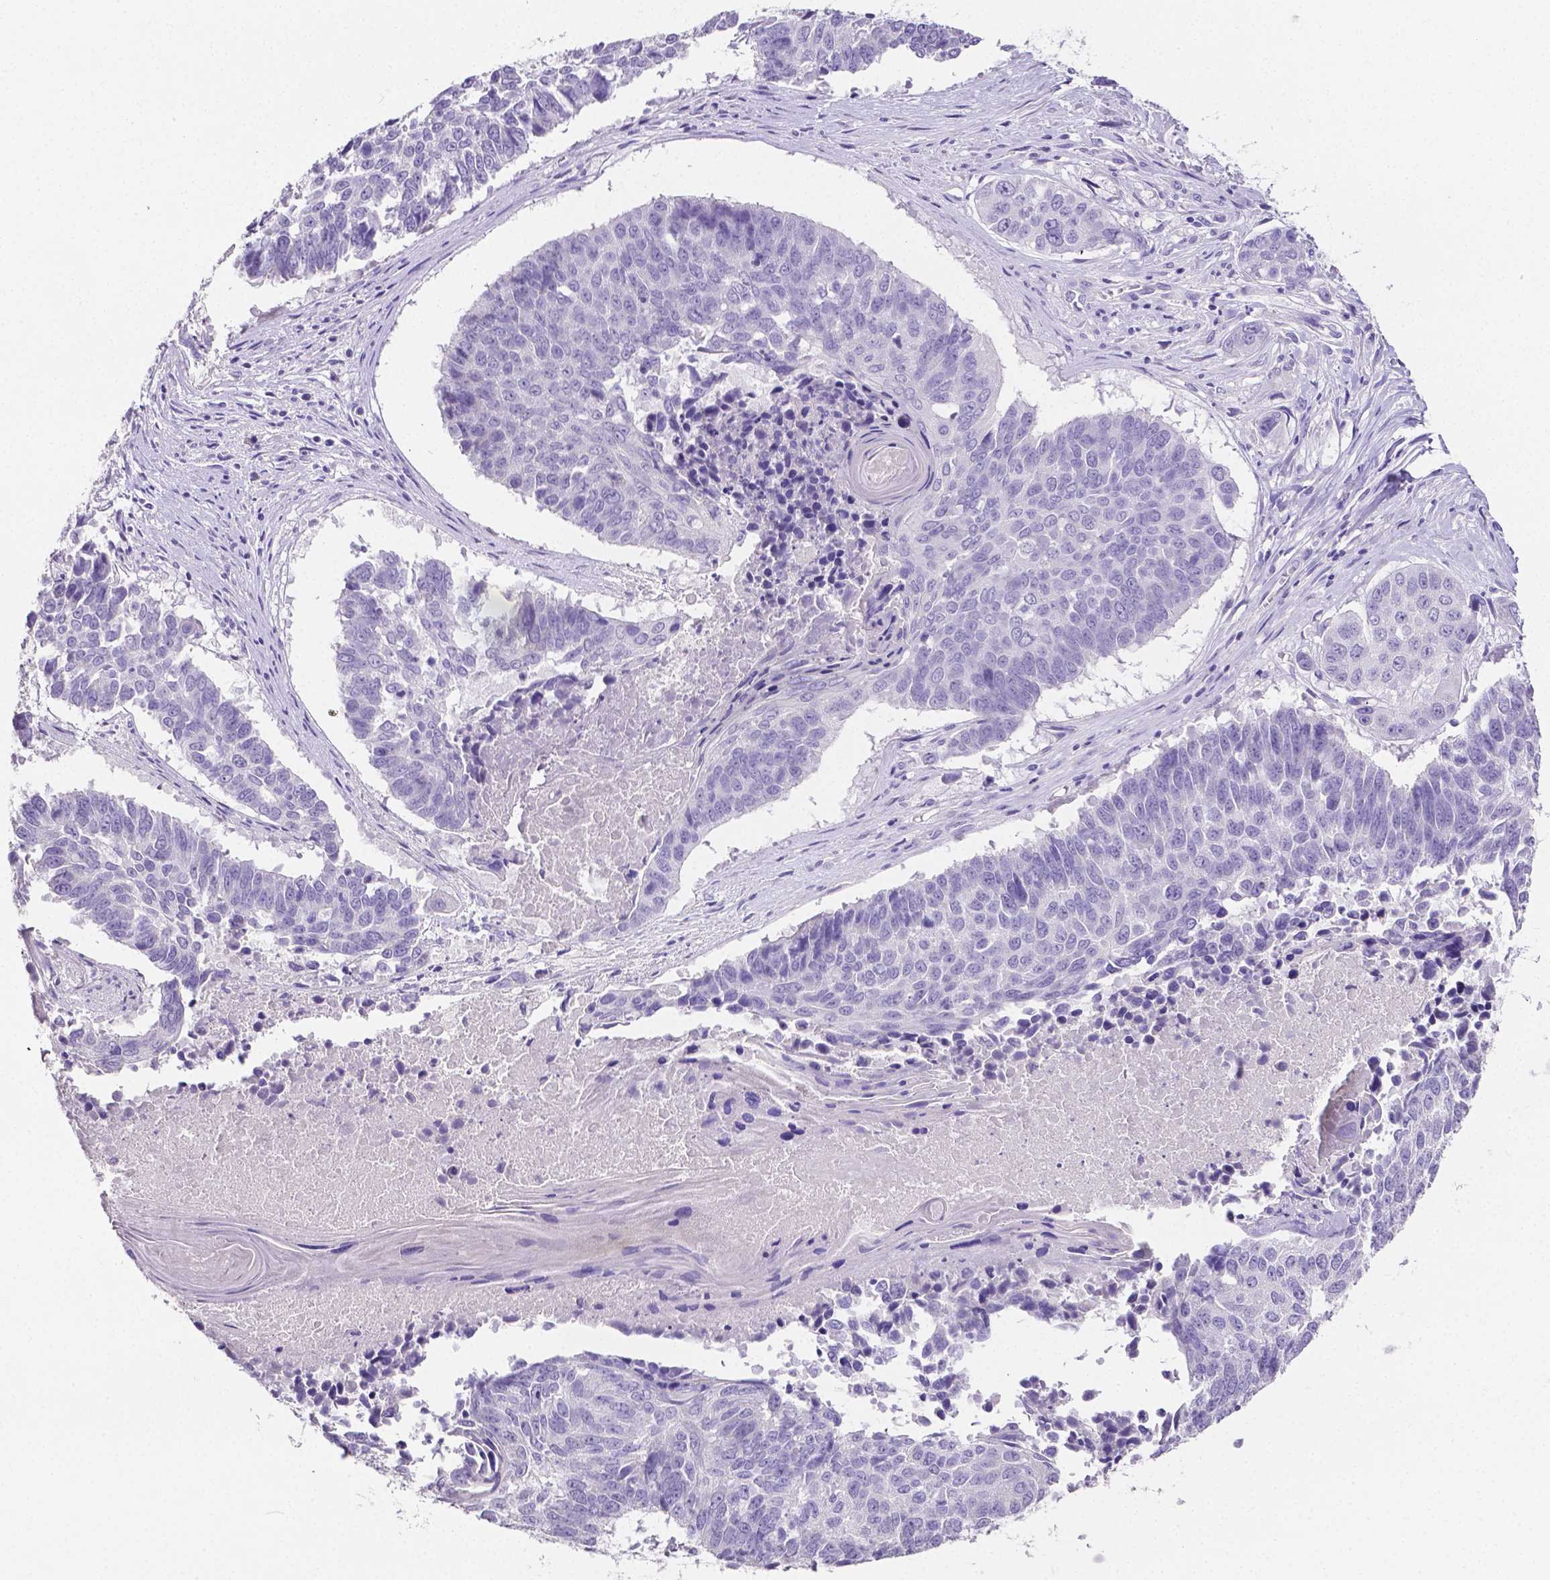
{"staining": {"intensity": "negative", "quantity": "none", "location": "none"}, "tissue": "lung cancer", "cell_type": "Tumor cells", "image_type": "cancer", "snomed": [{"axis": "morphology", "description": "Squamous cell carcinoma, NOS"}, {"axis": "topography", "description": "Lung"}], "caption": "Tumor cells show no significant protein expression in squamous cell carcinoma (lung).", "gene": "SLC22A2", "patient": {"sex": "male", "age": 73}}